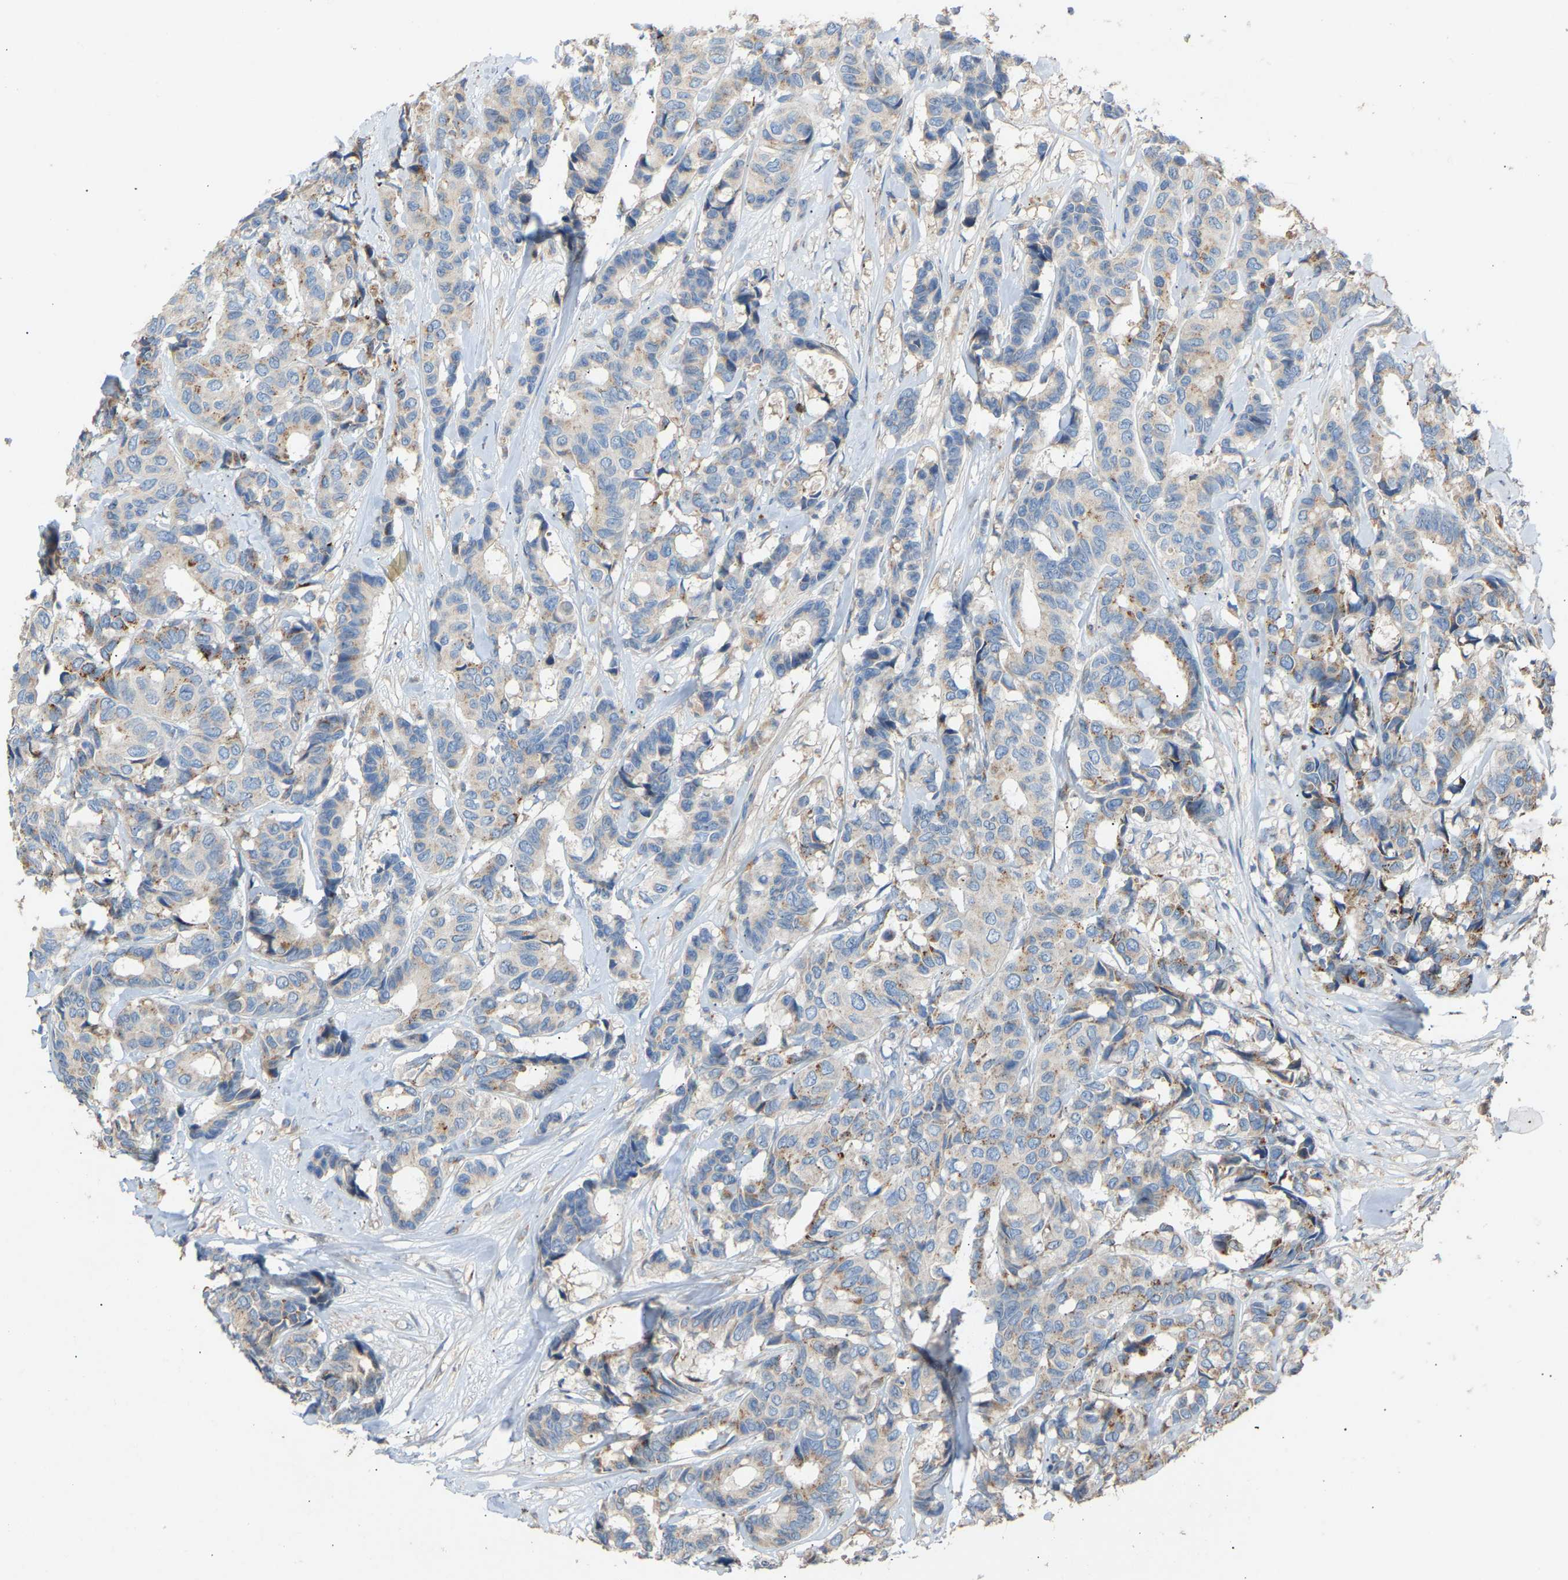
{"staining": {"intensity": "weak", "quantity": "<25%", "location": "cytoplasmic/membranous"}, "tissue": "breast cancer", "cell_type": "Tumor cells", "image_type": "cancer", "snomed": [{"axis": "morphology", "description": "Duct carcinoma"}, {"axis": "topography", "description": "Breast"}], "caption": "Breast intraductal carcinoma was stained to show a protein in brown. There is no significant expression in tumor cells. (Brightfield microscopy of DAB (3,3'-diaminobenzidine) immunohistochemistry (IHC) at high magnification).", "gene": "RGP1", "patient": {"sex": "female", "age": 87}}